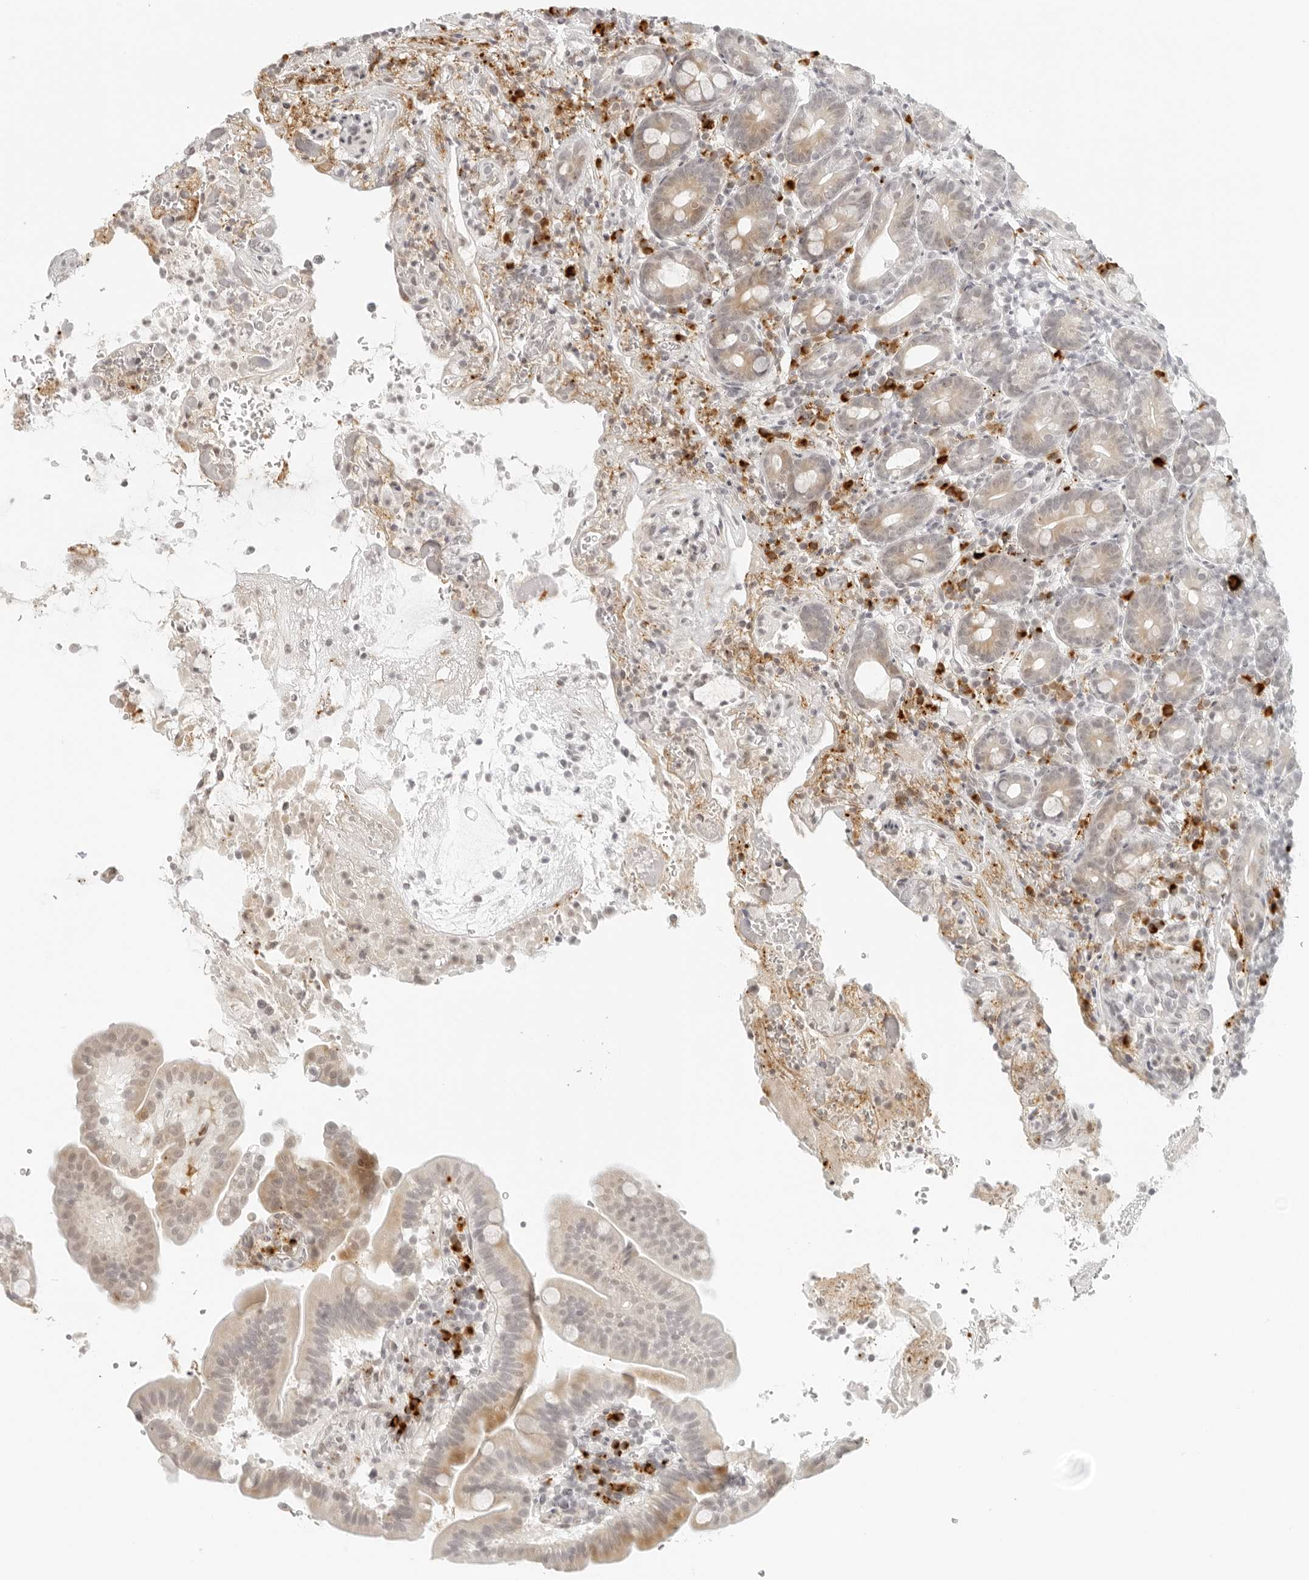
{"staining": {"intensity": "negative", "quantity": "none", "location": "none"}, "tissue": "duodenum", "cell_type": "Glandular cells", "image_type": "normal", "snomed": [{"axis": "morphology", "description": "Normal tissue, NOS"}, {"axis": "topography", "description": "Duodenum"}], "caption": "The micrograph displays no staining of glandular cells in unremarkable duodenum.", "gene": "ZNF678", "patient": {"sex": "male", "age": 54}}